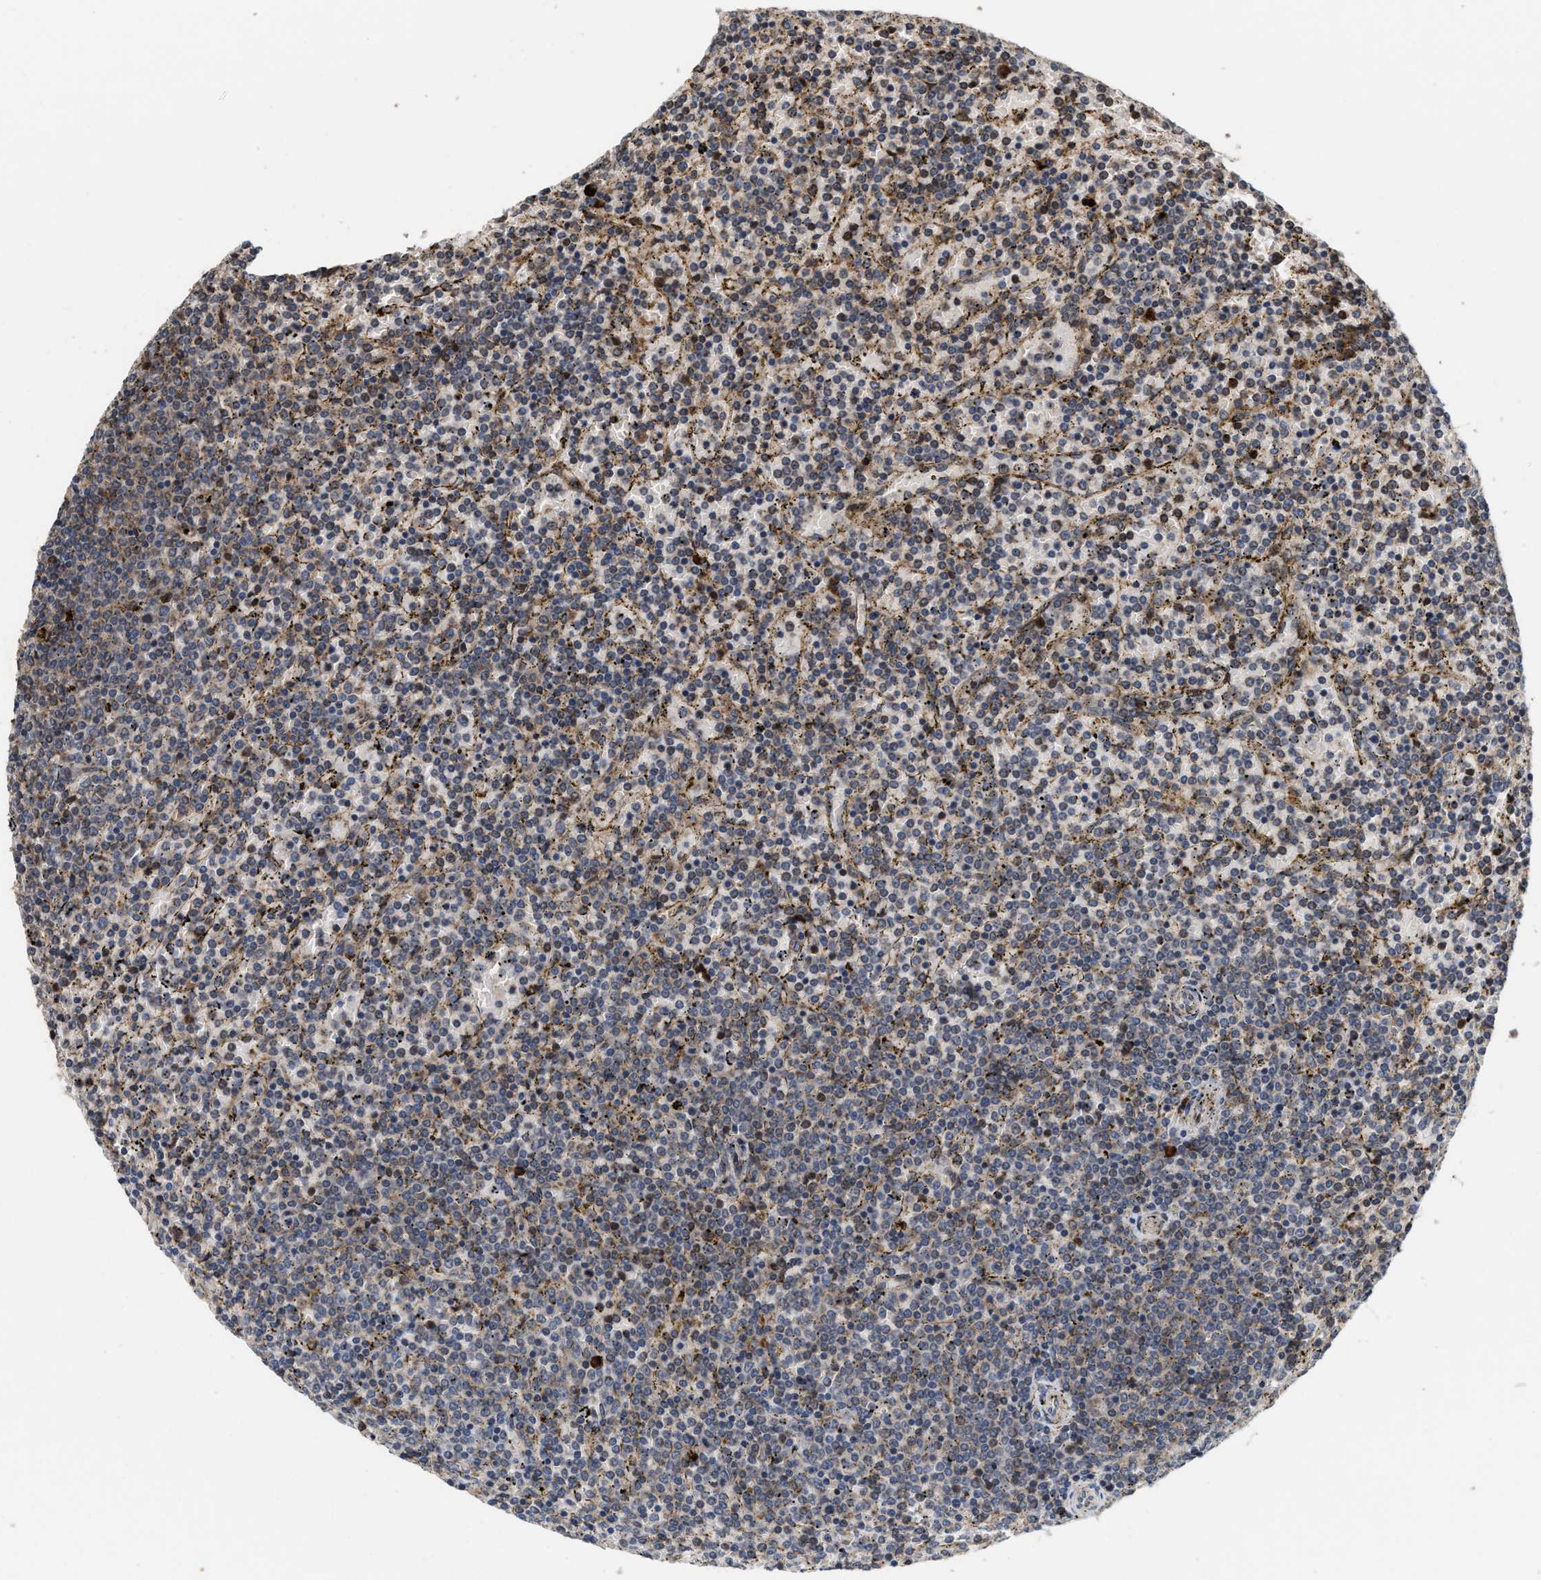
{"staining": {"intensity": "weak", "quantity": "<25%", "location": "cytoplasmic/membranous,nuclear"}, "tissue": "lymphoma", "cell_type": "Tumor cells", "image_type": "cancer", "snomed": [{"axis": "morphology", "description": "Malignant lymphoma, non-Hodgkin's type, Low grade"}, {"axis": "topography", "description": "Spleen"}], "caption": "A high-resolution image shows IHC staining of malignant lymphoma, non-Hodgkin's type (low-grade), which displays no significant expression in tumor cells. Brightfield microscopy of IHC stained with DAB (brown) and hematoxylin (blue), captured at high magnification.", "gene": "ELP2", "patient": {"sex": "female", "age": 77}}